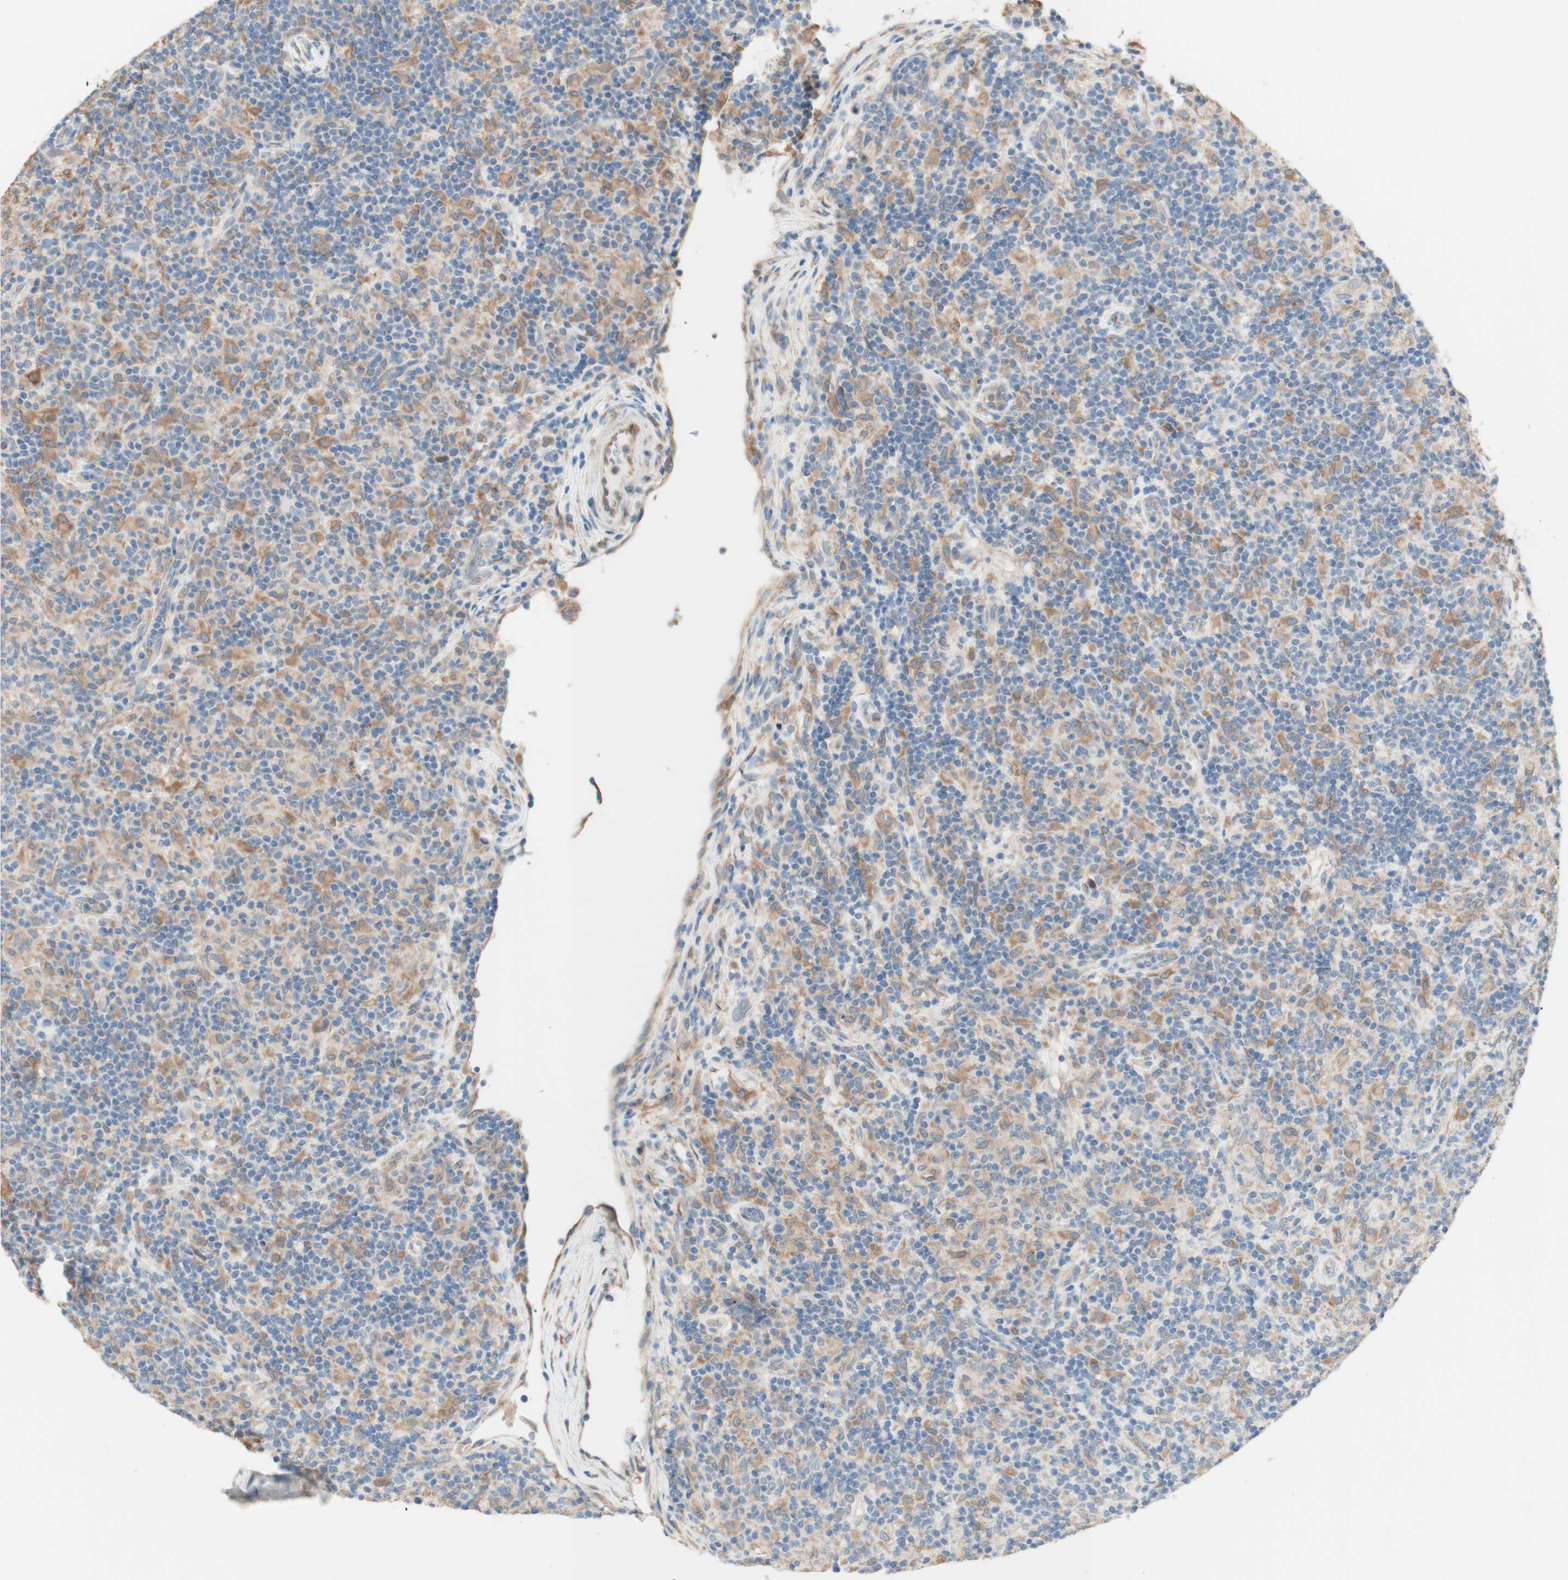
{"staining": {"intensity": "weak", "quantity": "25%-75%", "location": "cytoplasmic/membranous"}, "tissue": "lymphoma", "cell_type": "Tumor cells", "image_type": "cancer", "snomed": [{"axis": "morphology", "description": "Hodgkin's disease, NOS"}, {"axis": "topography", "description": "Lymph node"}], "caption": "Hodgkin's disease stained for a protein demonstrates weak cytoplasmic/membranous positivity in tumor cells.", "gene": "COMT", "patient": {"sex": "male", "age": 70}}